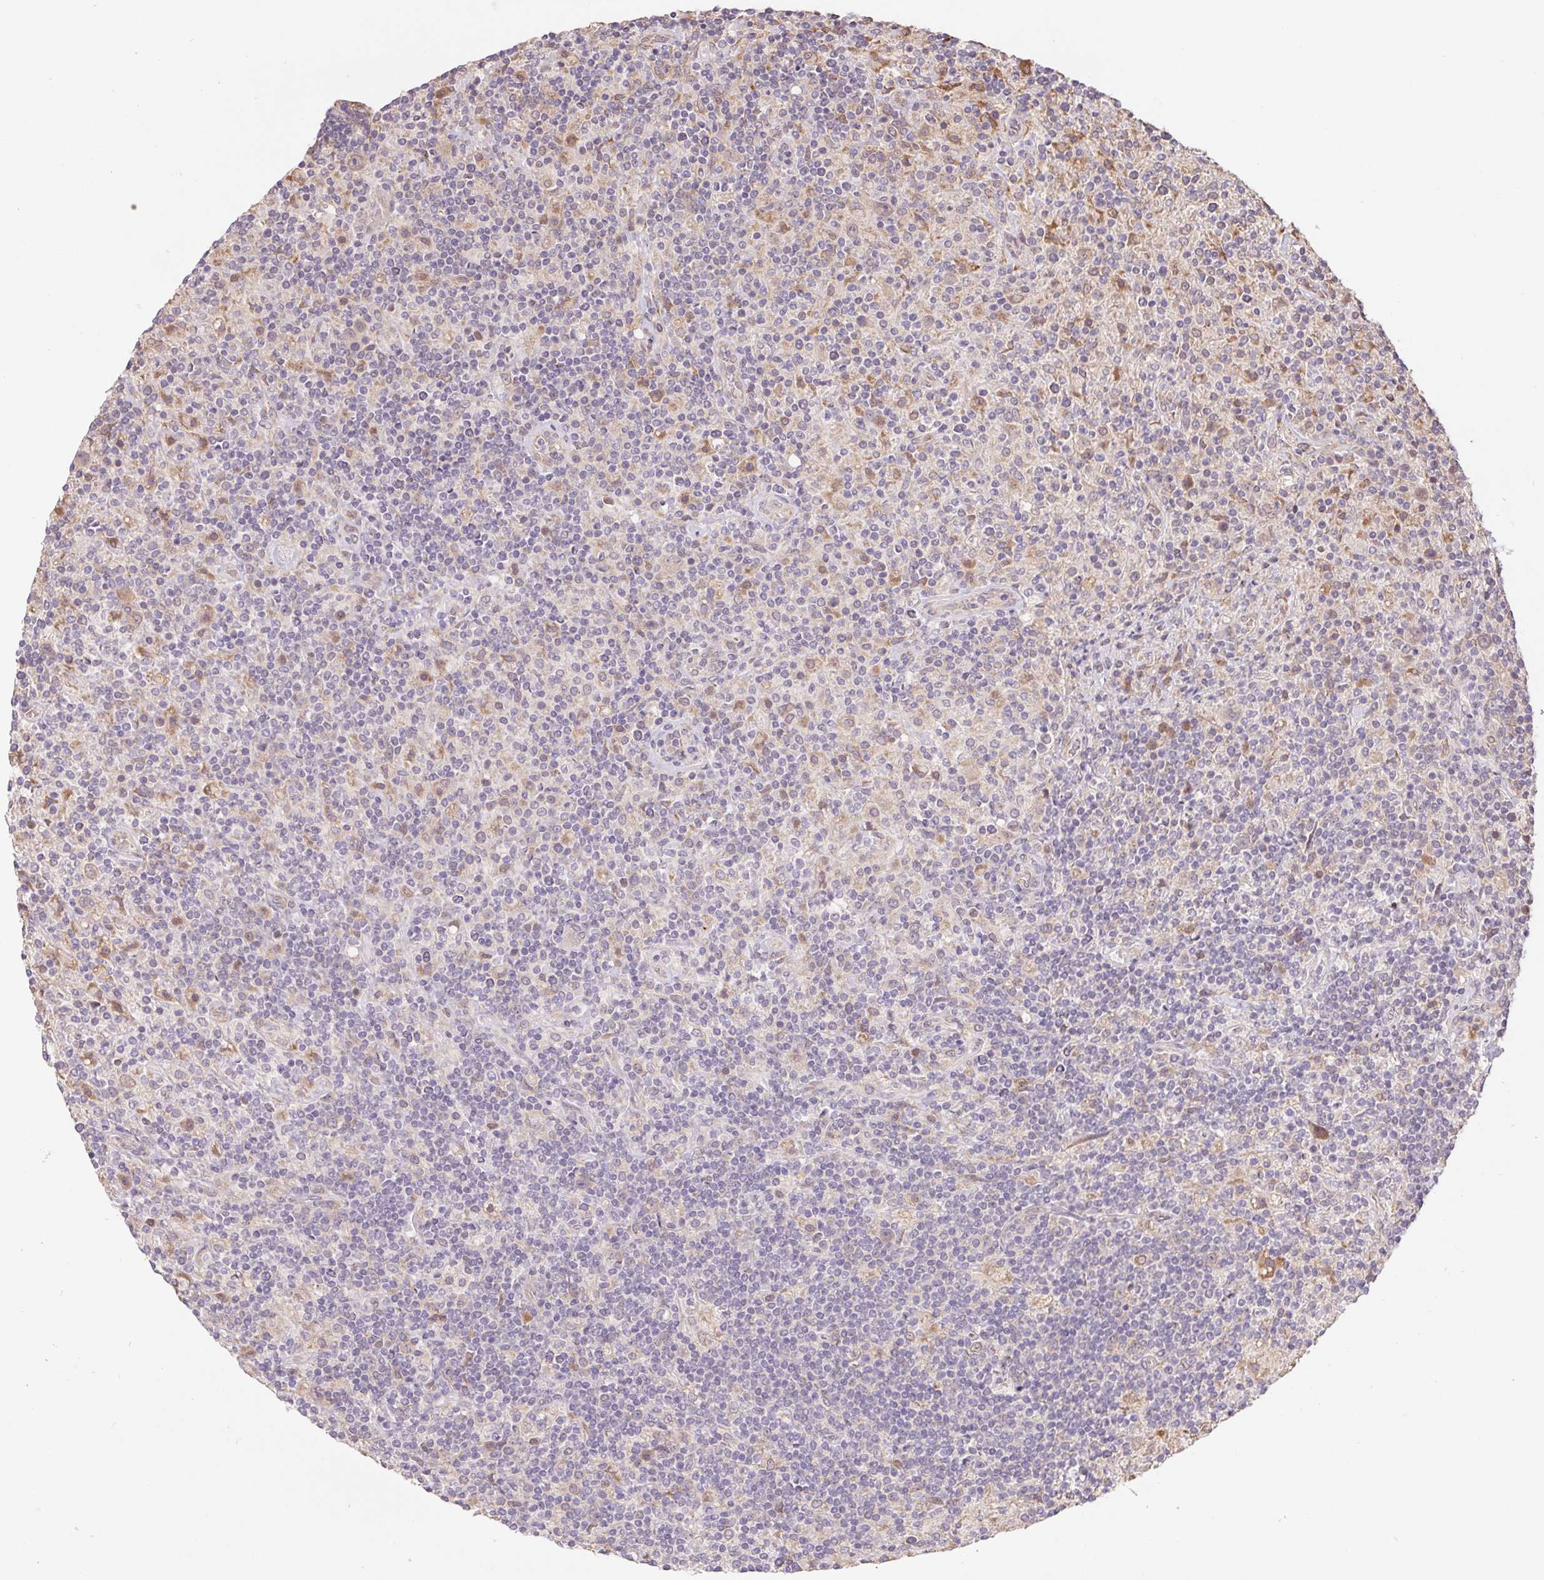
{"staining": {"intensity": "negative", "quantity": "none", "location": "none"}, "tissue": "lymphoma", "cell_type": "Tumor cells", "image_type": "cancer", "snomed": [{"axis": "morphology", "description": "Hodgkin's disease, NOS"}, {"axis": "topography", "description": "Lymph node"}], "caption": "High magnification brightfield microscopy of Hodgkin's disease stained with DAB (brown) and counterstained with hematoxylin (blue): tumor cells show no significant positivity.", "gene": "RRM1", "patient": {"sex": "male", "age": 70}}